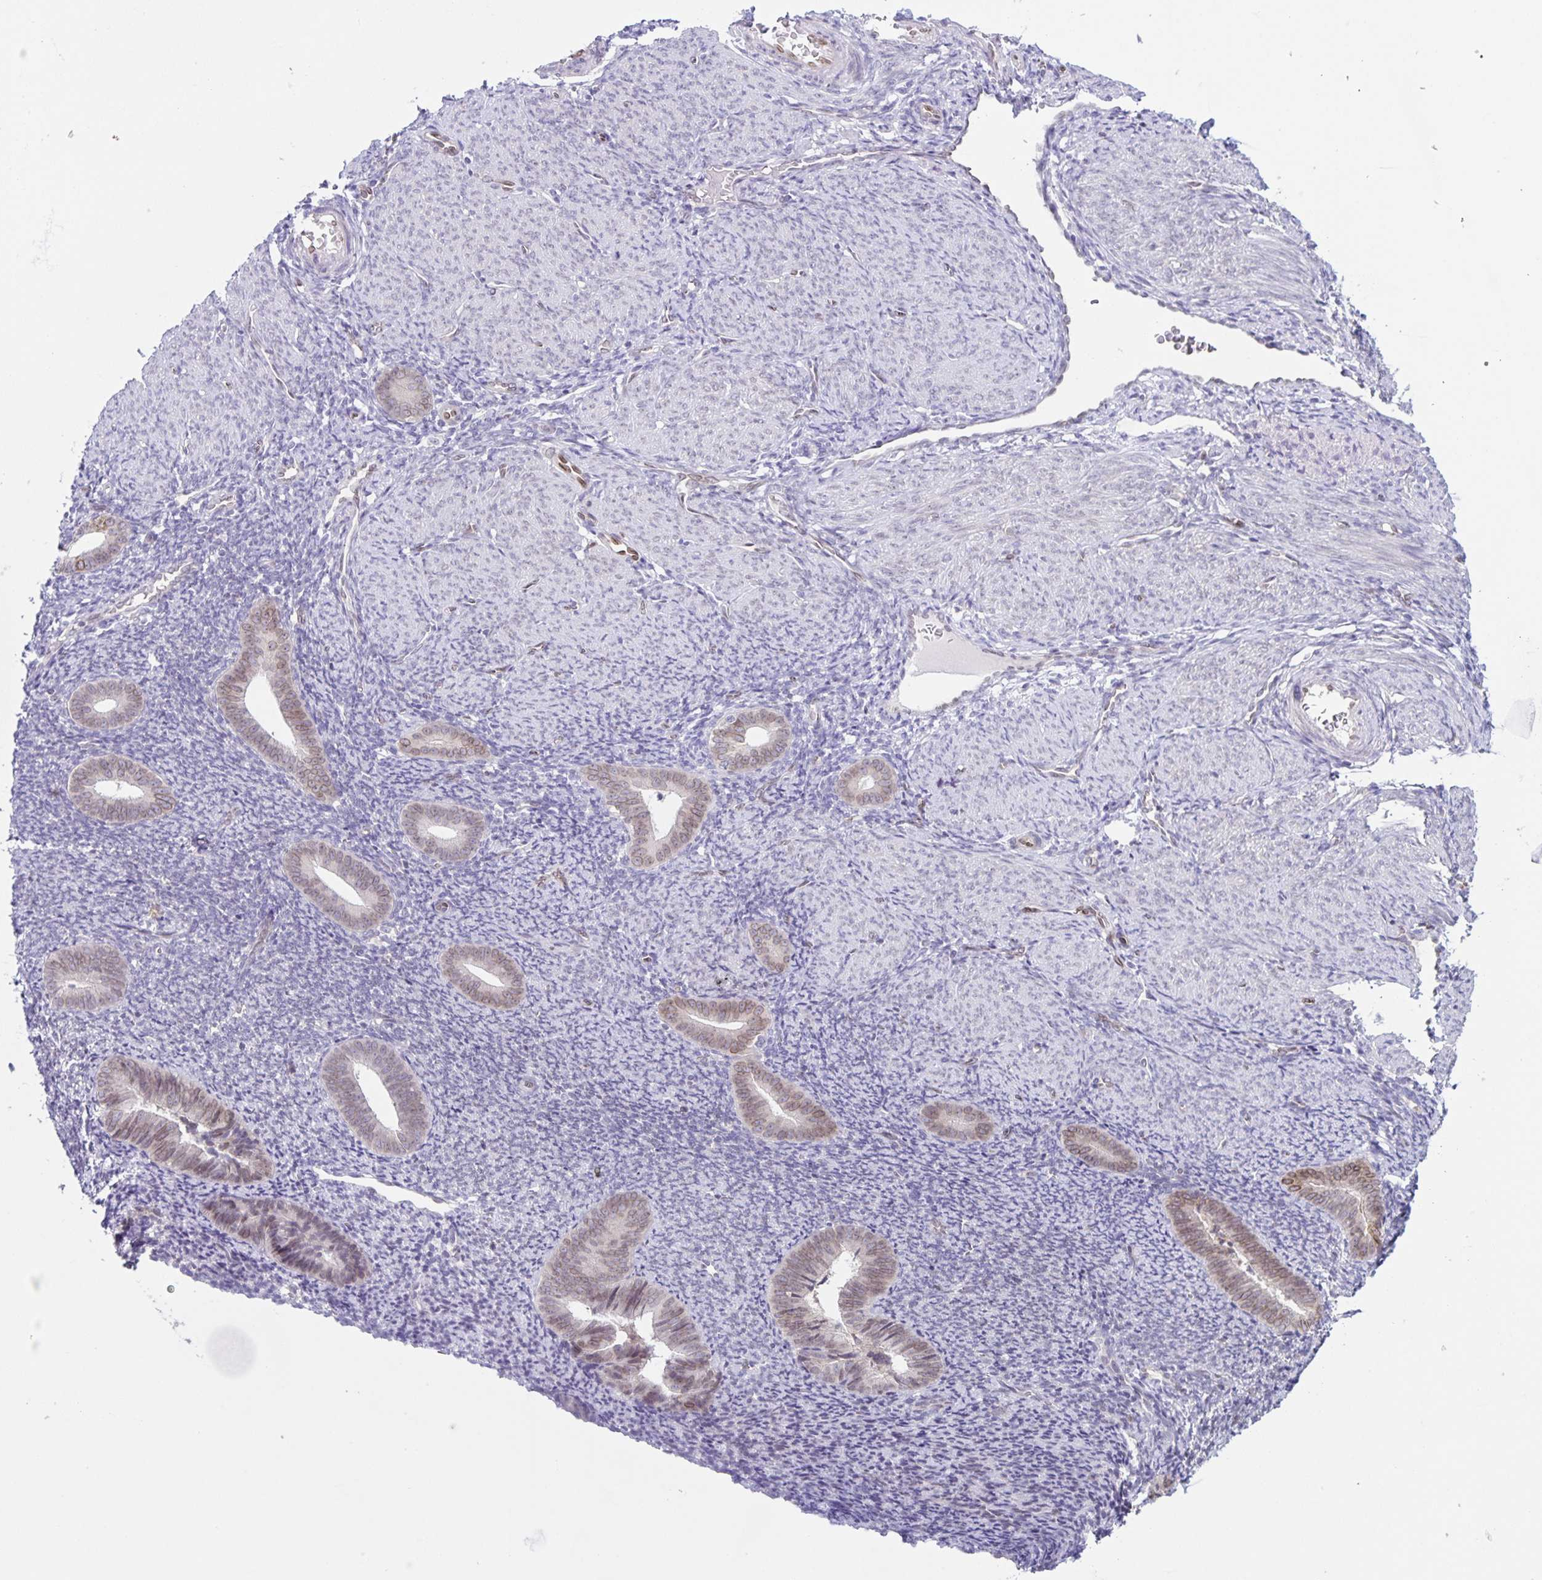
{"staining": {"intensity": "negative", "quantity": "none", "location": "none"}, "tissue": "endometrium", "cell_type": "Cells in endometrial stroma", "image_type": "normal", "snomed": [{"axis": "morphology", "description": "Normal tissue, NOS"}, {"axis": "topography", "description": "Endometrium"}], "caption": "This is a micrograph of IHC staining of benign endometrium, which shows no positivity in cells in endometrial stroma.", "gene": "SYNE2", "patient": {"sex": "female", "age": 39}}